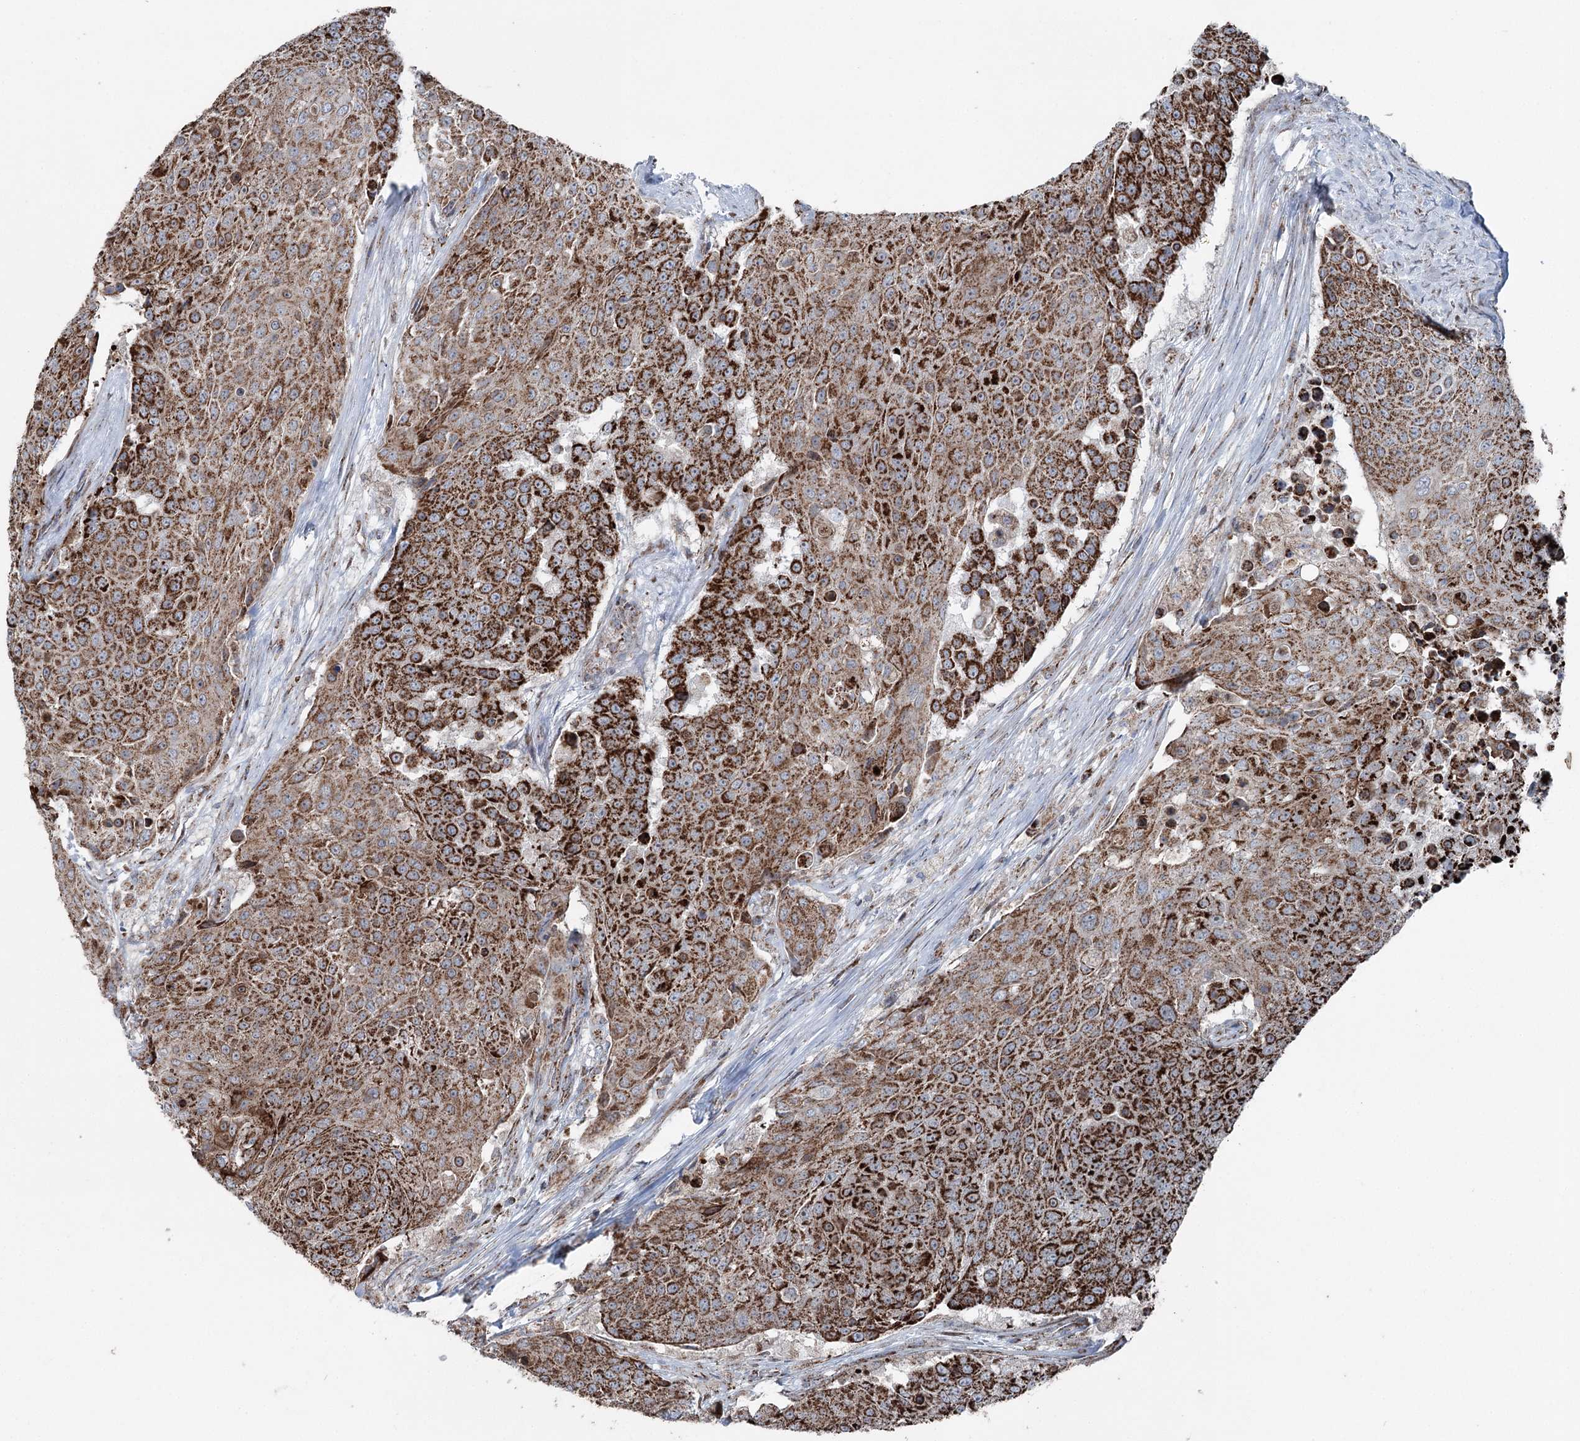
{"staining": {"intensity": "strong", "quantity": ">75%", "location": "cytoplasmic/membranous"}, "tissue": "urothelial cancer", "cell_type": "Tumor cells", "image_type": "cancer", "snomed": [{"axis": "morphology", "description": "Urothelial carcinoma, High grade"}, {"axis": "topography", "description": "Urinary bladder"}], "caption": "Immunohistochemistry of urothelial cancer exhibits high levels of strong cytoplasmic/membranous staining in approximately >75% of tumor cells.", "gene": "UCN3", "patient": {"sex": "female", "age": 63}}